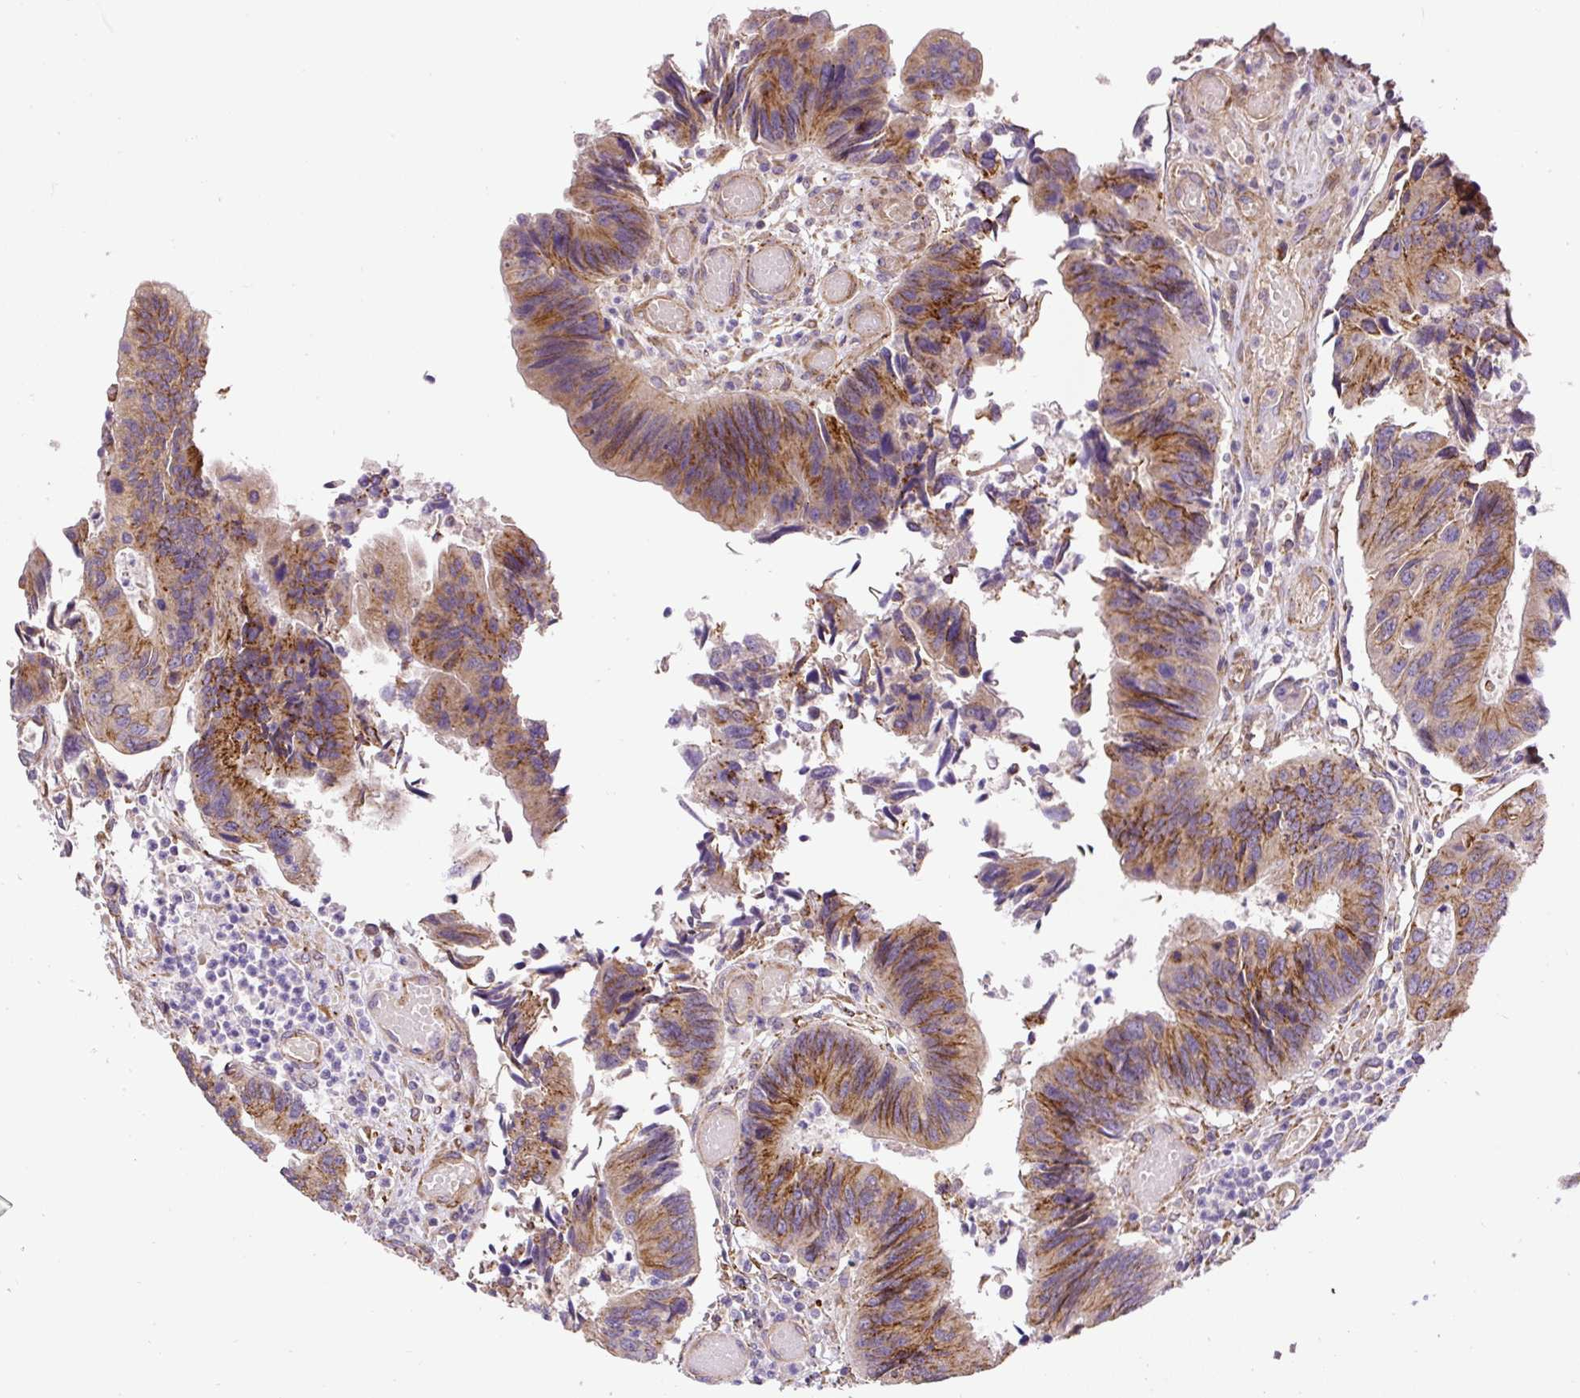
{"staining": {"intensity": "moderate", "quantity": ">75%", "location": "cytoplasmic/membranous"}, "tissue": "colorectal cancer", "cell_type": "Tumor cells", "image_type": "cancer", "snomed": [{"axis": "morphology", "description": "Adenocarcinoma, NOS"}, {"axis": "topography", "description": "Colon"}], "caption": "High-magnification brightfield microscopy of colorectal cancer (adenocarcinoma) stained with DAB (3,3'-diaminobenzidine) (brown) and counterstained with hematoxylin (blue). tumor cells exhibit moderate cytoplasmic/membranous positivity is appreciated in approximately>75% of cells.", "gene": "RNF170", "patient": {"sex": "female", "age": 67}}